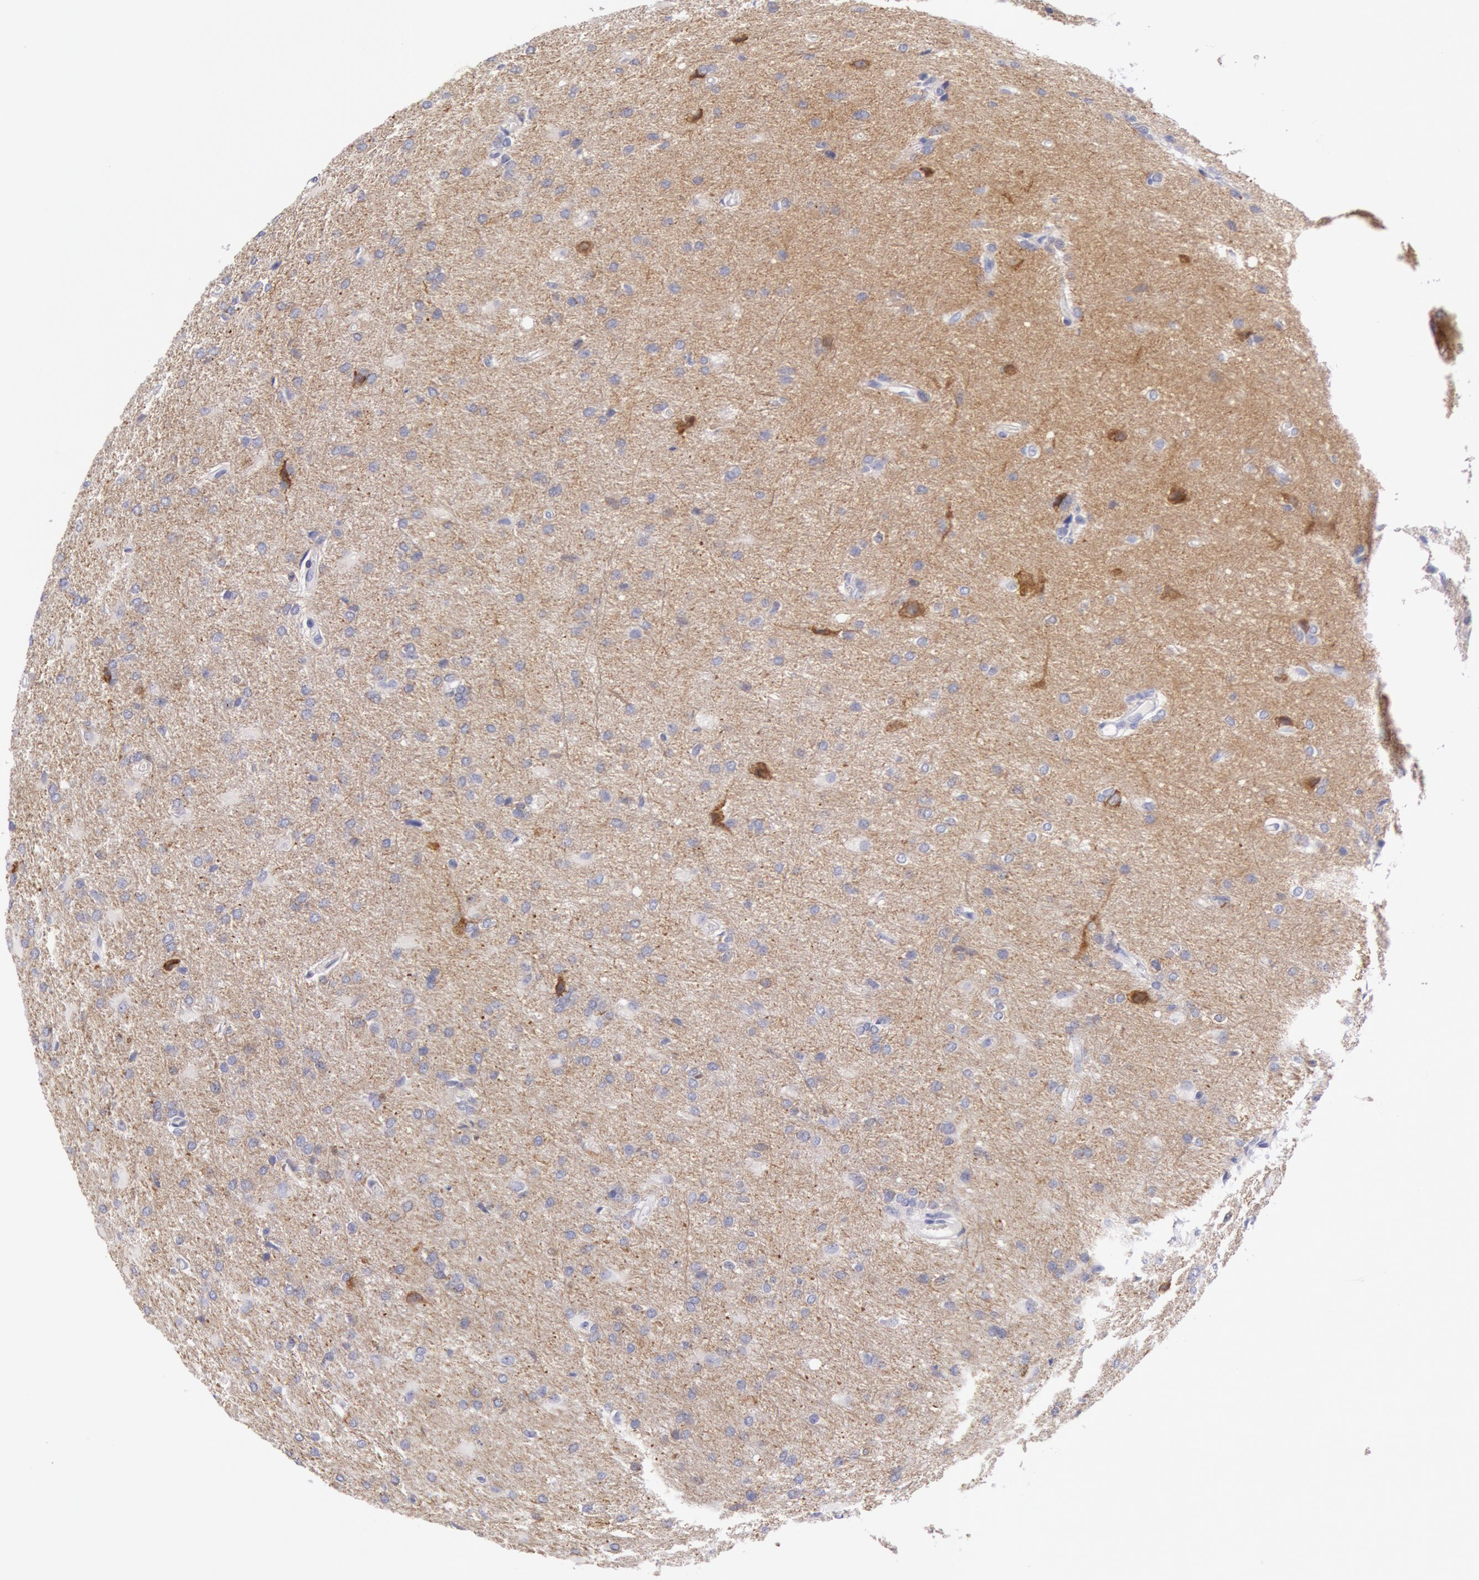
{"staining": {"intensity": "moderate", "quantity": "<25%", "location": "cytoplasmic/membranous"}, "tissue": "glioma", "cell_type": "Tumor cells", "image_type": "cancer", "snomed": [{"axis": "morphology", "description": "Glioma, malignant, High grade"}, {"axis": "topography", "description": "Brain"}], "caption": "Malignant glioma (high-grade) was stained to show a protein in brown. There is low levels of moderate cytoplasmic/membranous staining in approximately <25% of tumor cells.", "gene": "MYO5A", "patient": {"sex": "male", "age": 68}}